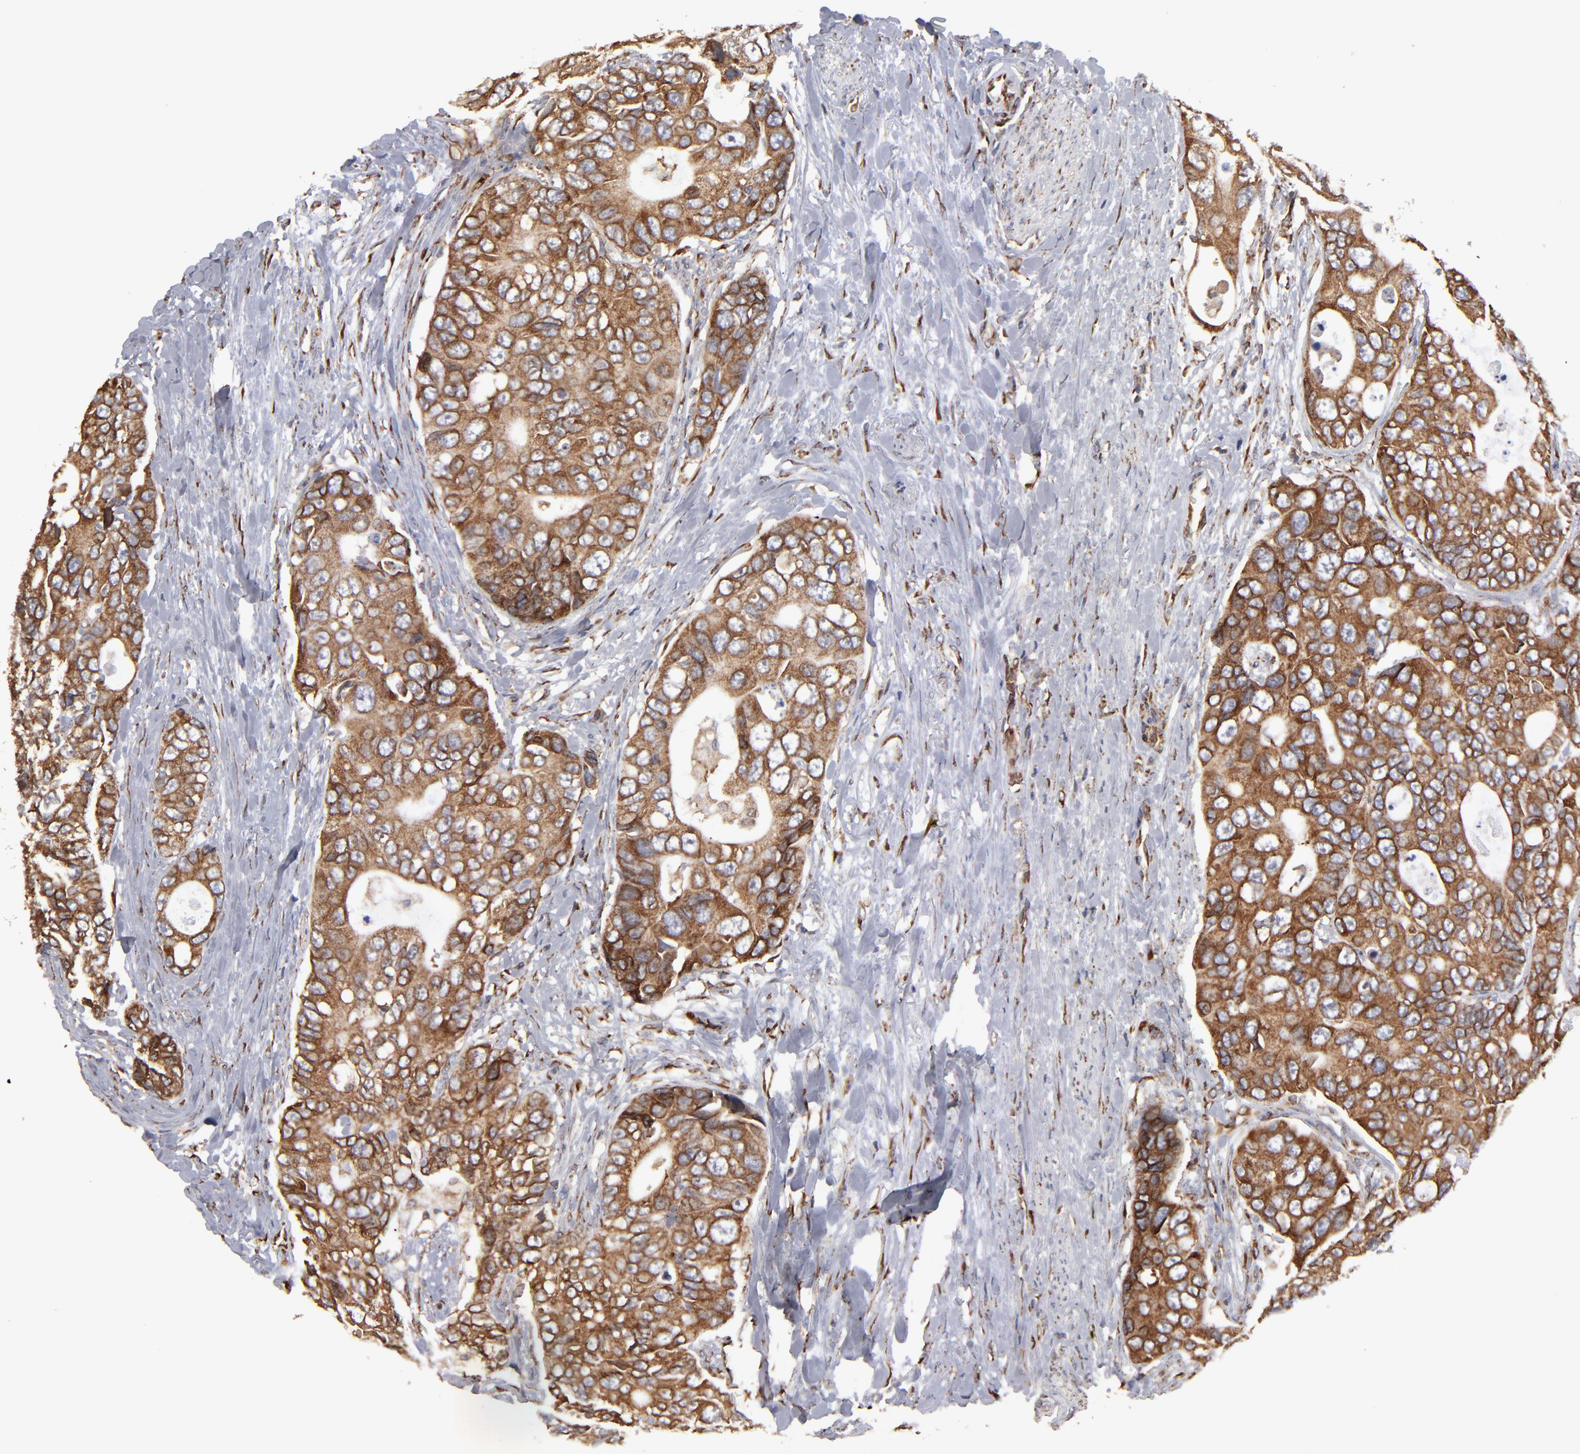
{"staining": {"intensity": "strong", "quantity": ">75%", "location": "cytoplasmic/membranous"}, "tissue": "colorectal cancer", "cell_type": "Tumor cells", "image_type": "cancer", "snomed": [{"axis": "morphology", "description": "Adenocarcinoma, NOS"}, {"axis": "topography", "description": "Rectum"}], "caption": "The micrograph shows staining of colorectal adenocarcinoma, revealing strong cytoplasmic/membranous protein staining (brown color) within tumor cells.", "gene": "KTN1", "patient": {"sex": "female", "age": 67}}